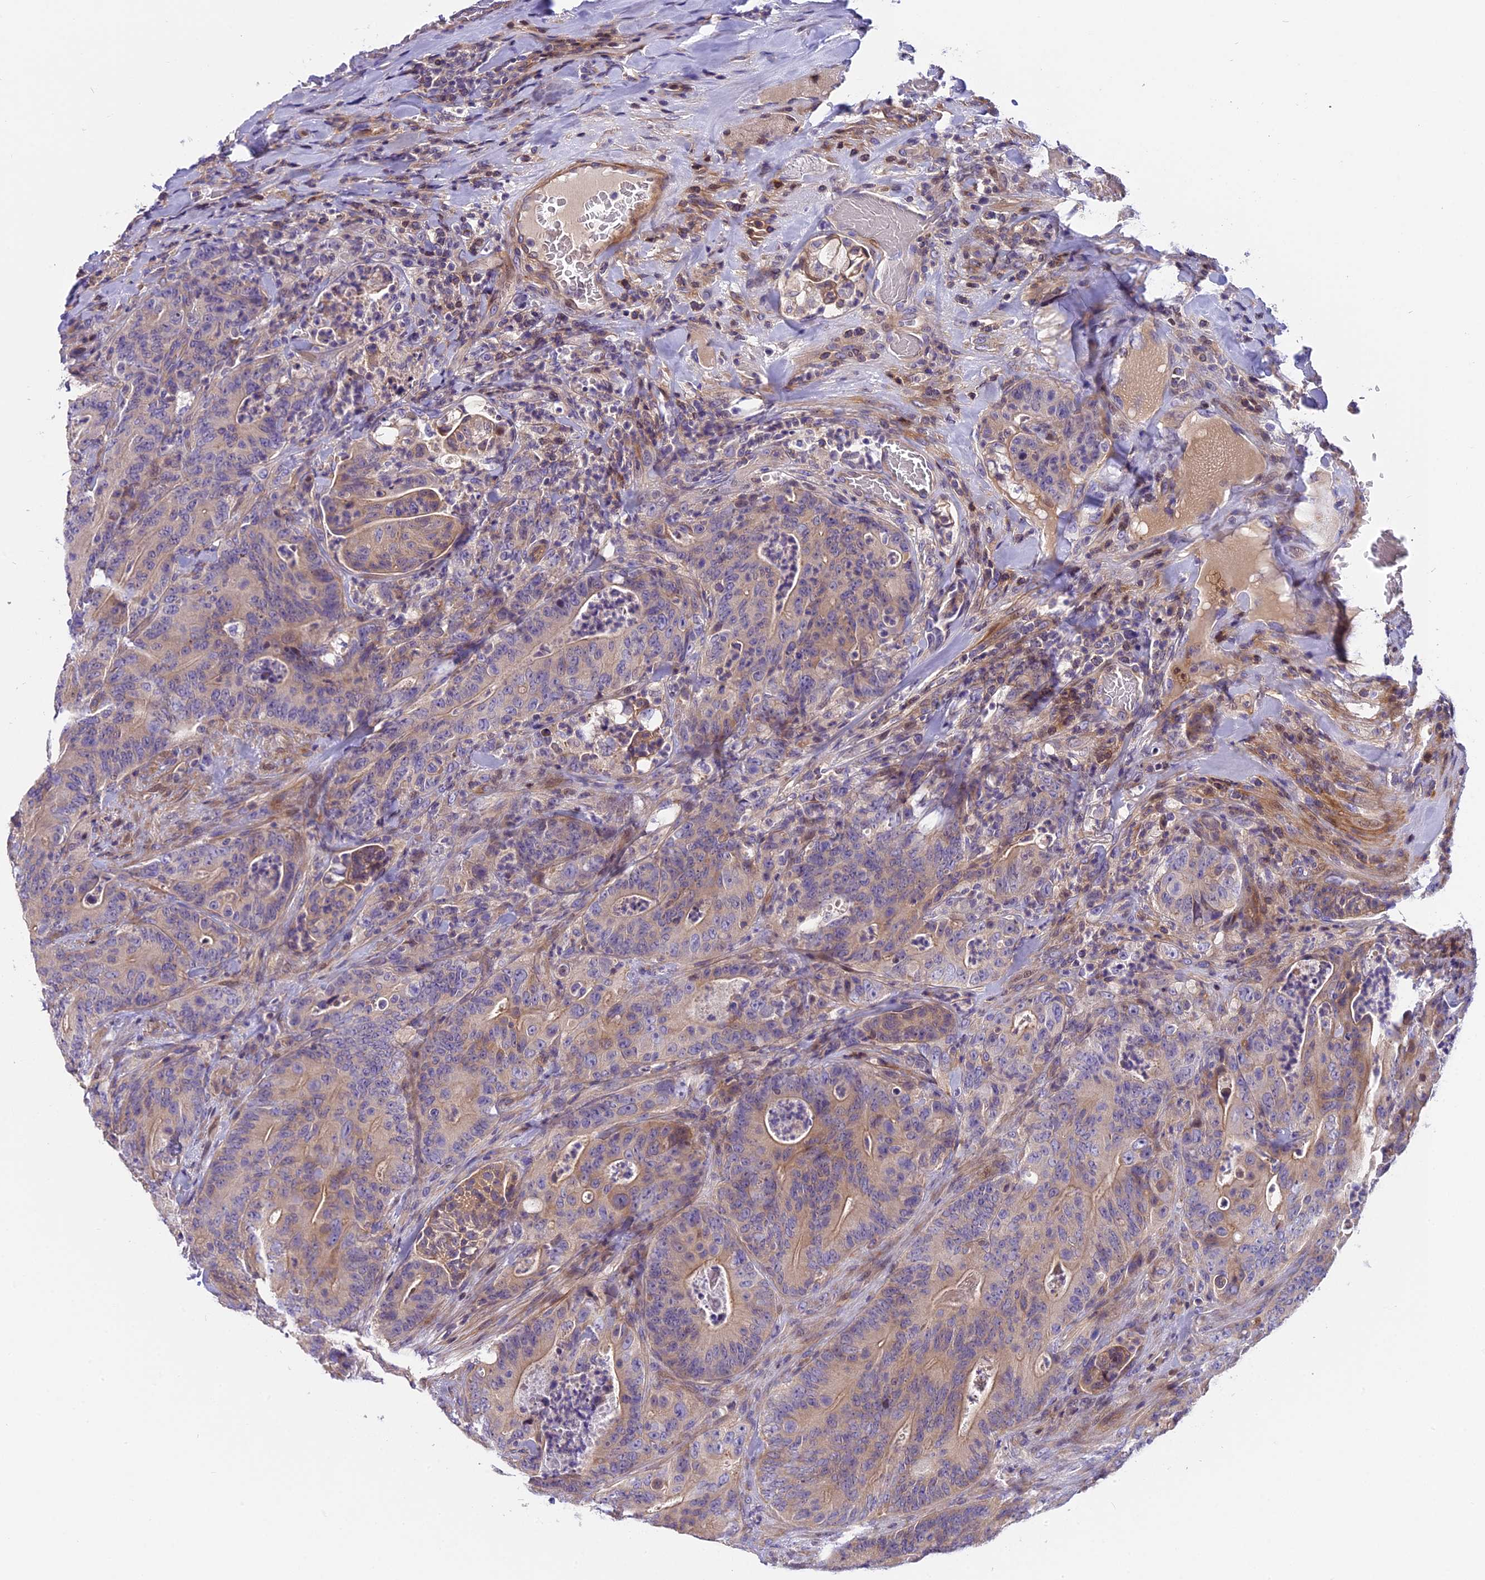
{"staining": {"intensity": "moderate", "quantity": "25%-75%", "location": "cytoplasmic/membranous"}, "tissue": "colorectal cancer", "cell_type": "Tumor cells", "image_type": "cancer", "snomed": [{"axis": "morphology", "description": "Normal tissue, NOS"}, {"axis": "topography", "description": "Colon"}], "caption": "This image exhibits immunohistochemistry staining of colorectal cancer, with medium moderate cytoplasmic/membranous positivity in approximately 25%-75% of tumor cells.", "gene": "FAM98C", "patient": {"sex": "female", "age": 82}}